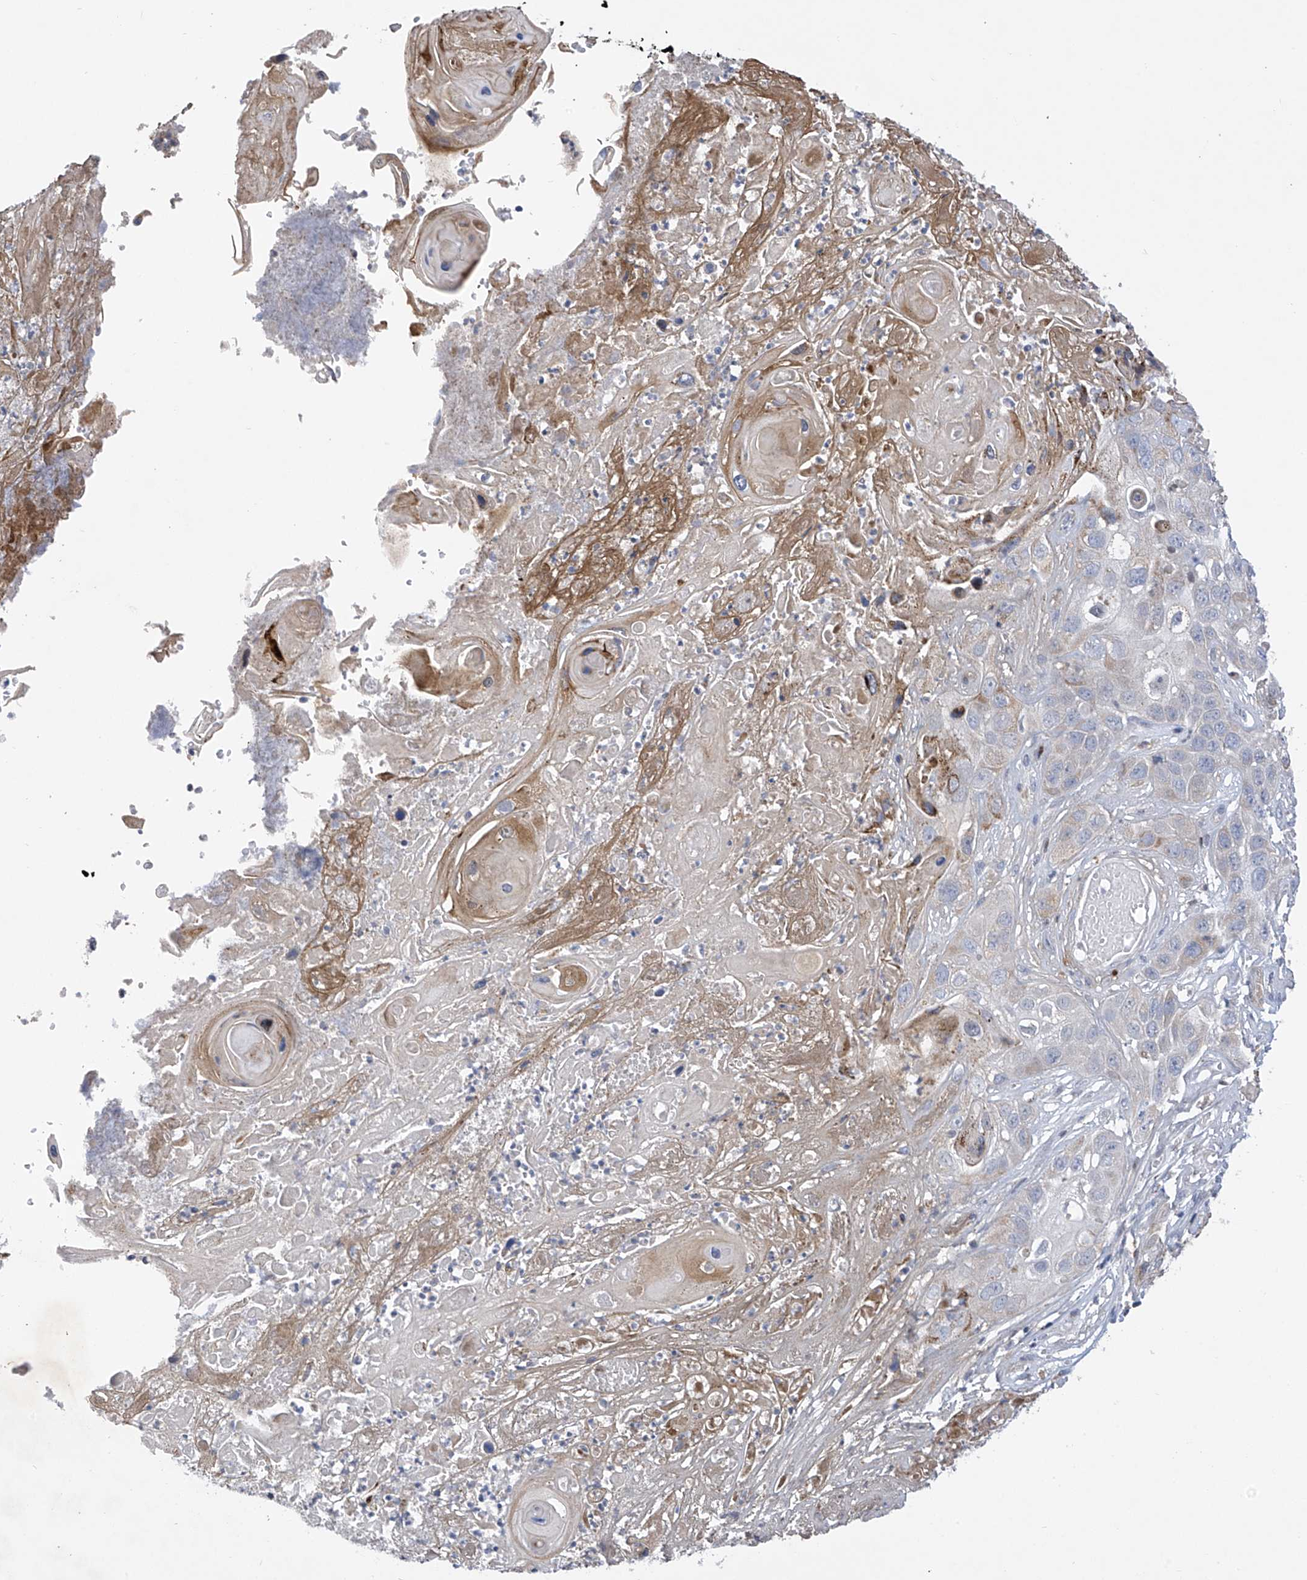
{"staining": {"intensity": "negative", "quantity": "none", "location": "none"}, "tissue": "skin cancer", "cell_type": "Tumor cells", "image_type": "cancer", "snomed": [{"axis": "morphology", "description": "Squamous cell carcinoma, NOS"}, {"axis": "topography", "description": "Skin"}], "caption": "DAB immunohistochemical staining of skin cancer reveals no significant staining in tumor cells.", "gene": "SLCO4A1", "patient": {"sex": "male", "age": 55}}